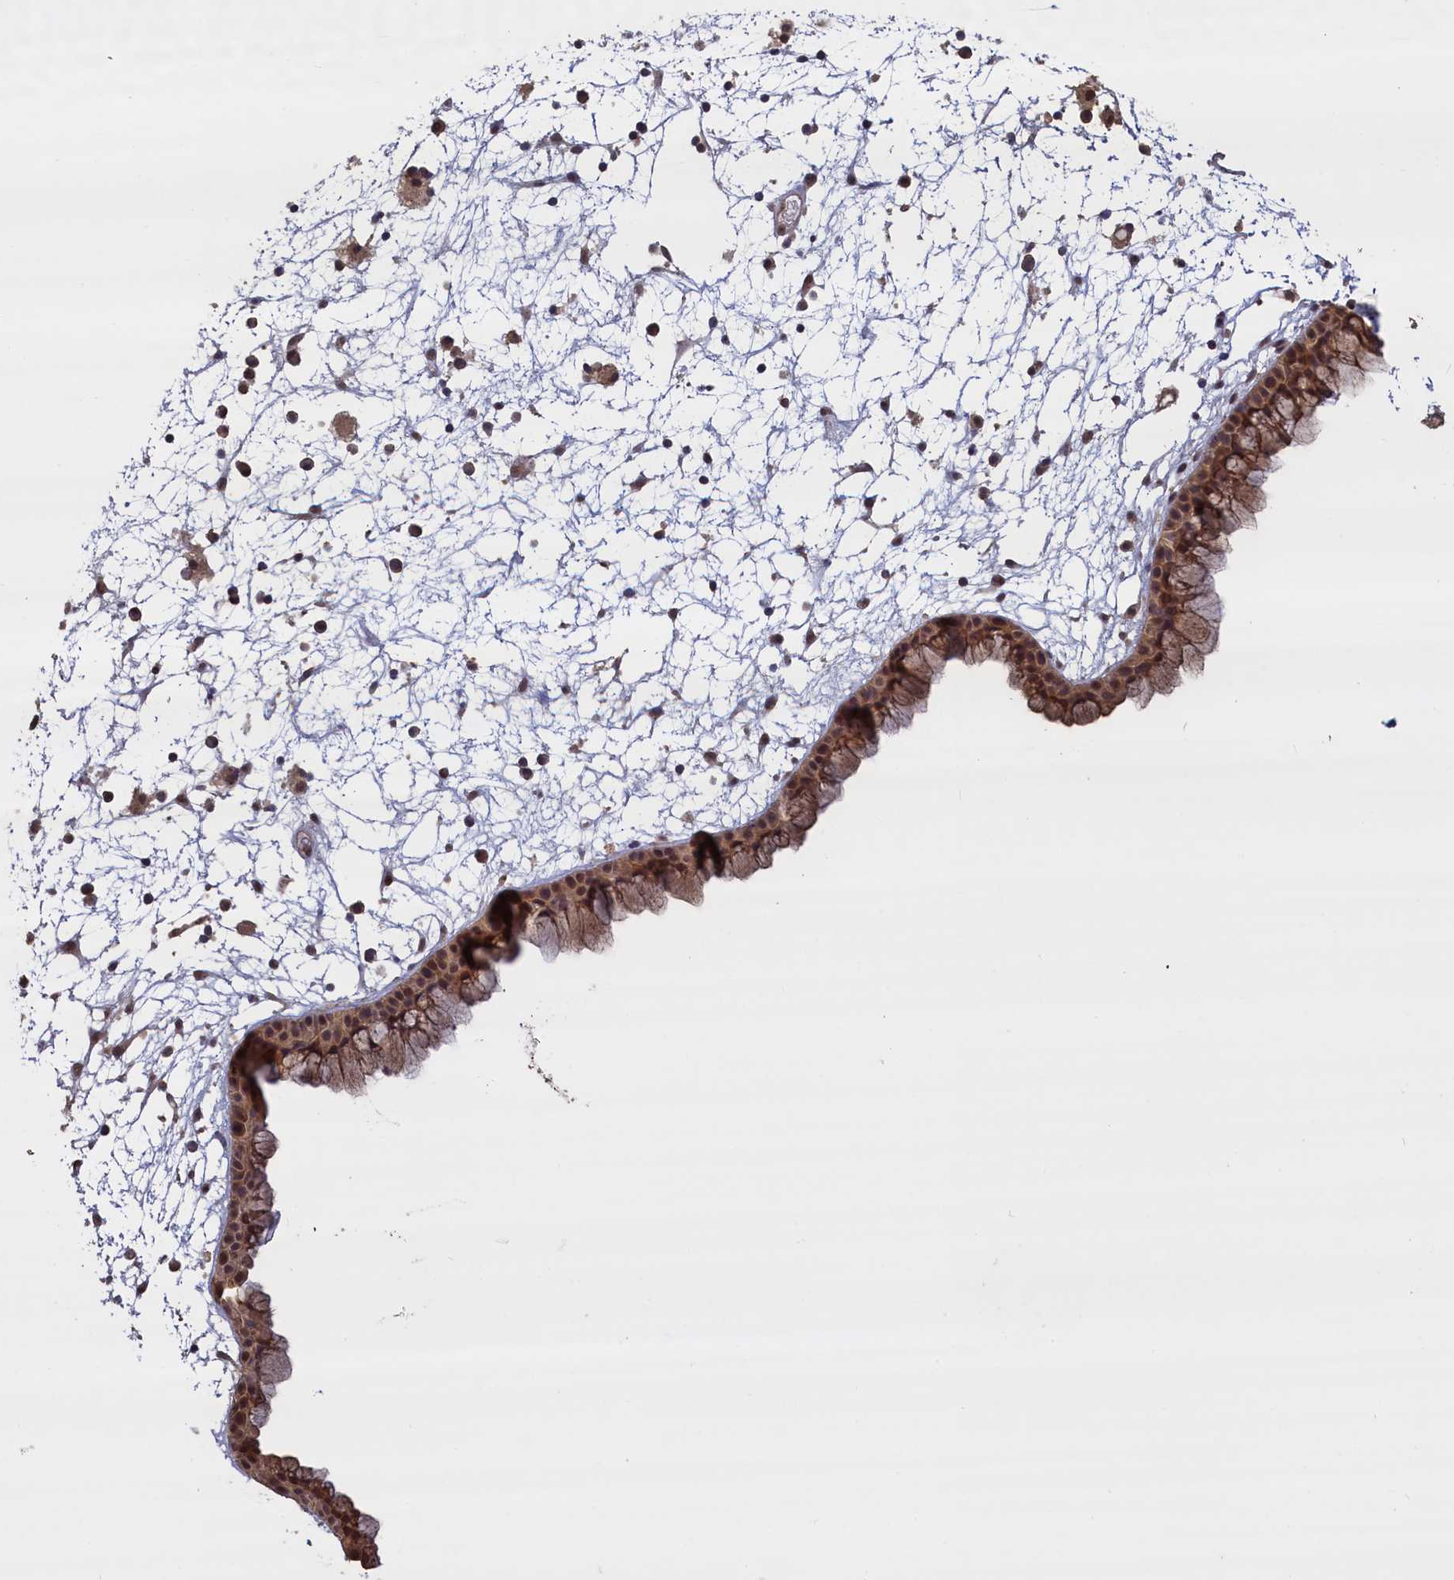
{"staining": {"intensity": "strong", "quantity": ">75%", "location": "cytoplasmic/membranous,nuclear"}, "tissue": "nasopharynx", "cell_type": "Respiratory epithelial cells", "image_type": "normal", "snomed": [{"axis": "morphology", "description": "Normal tissue, NOS"}, {"axis": "morphology", "description": "Inflammation, NOS"}, {"axis": "morphology", "description": "Malignant melanoma, Metastatic site"}, {"axis": "topography", "description": "Nasopharynx"}], "caption": "Immunohistochemical staining of normal nasopharynx exhibits high levels of strong cytoplasmic/membranous,nuclear positivity in approximately >75% of respiratory epithelial cells. Nuclei are stained in blue.", "gene": "UCHL3", "patient": {"sex": "male", "age": 70}}